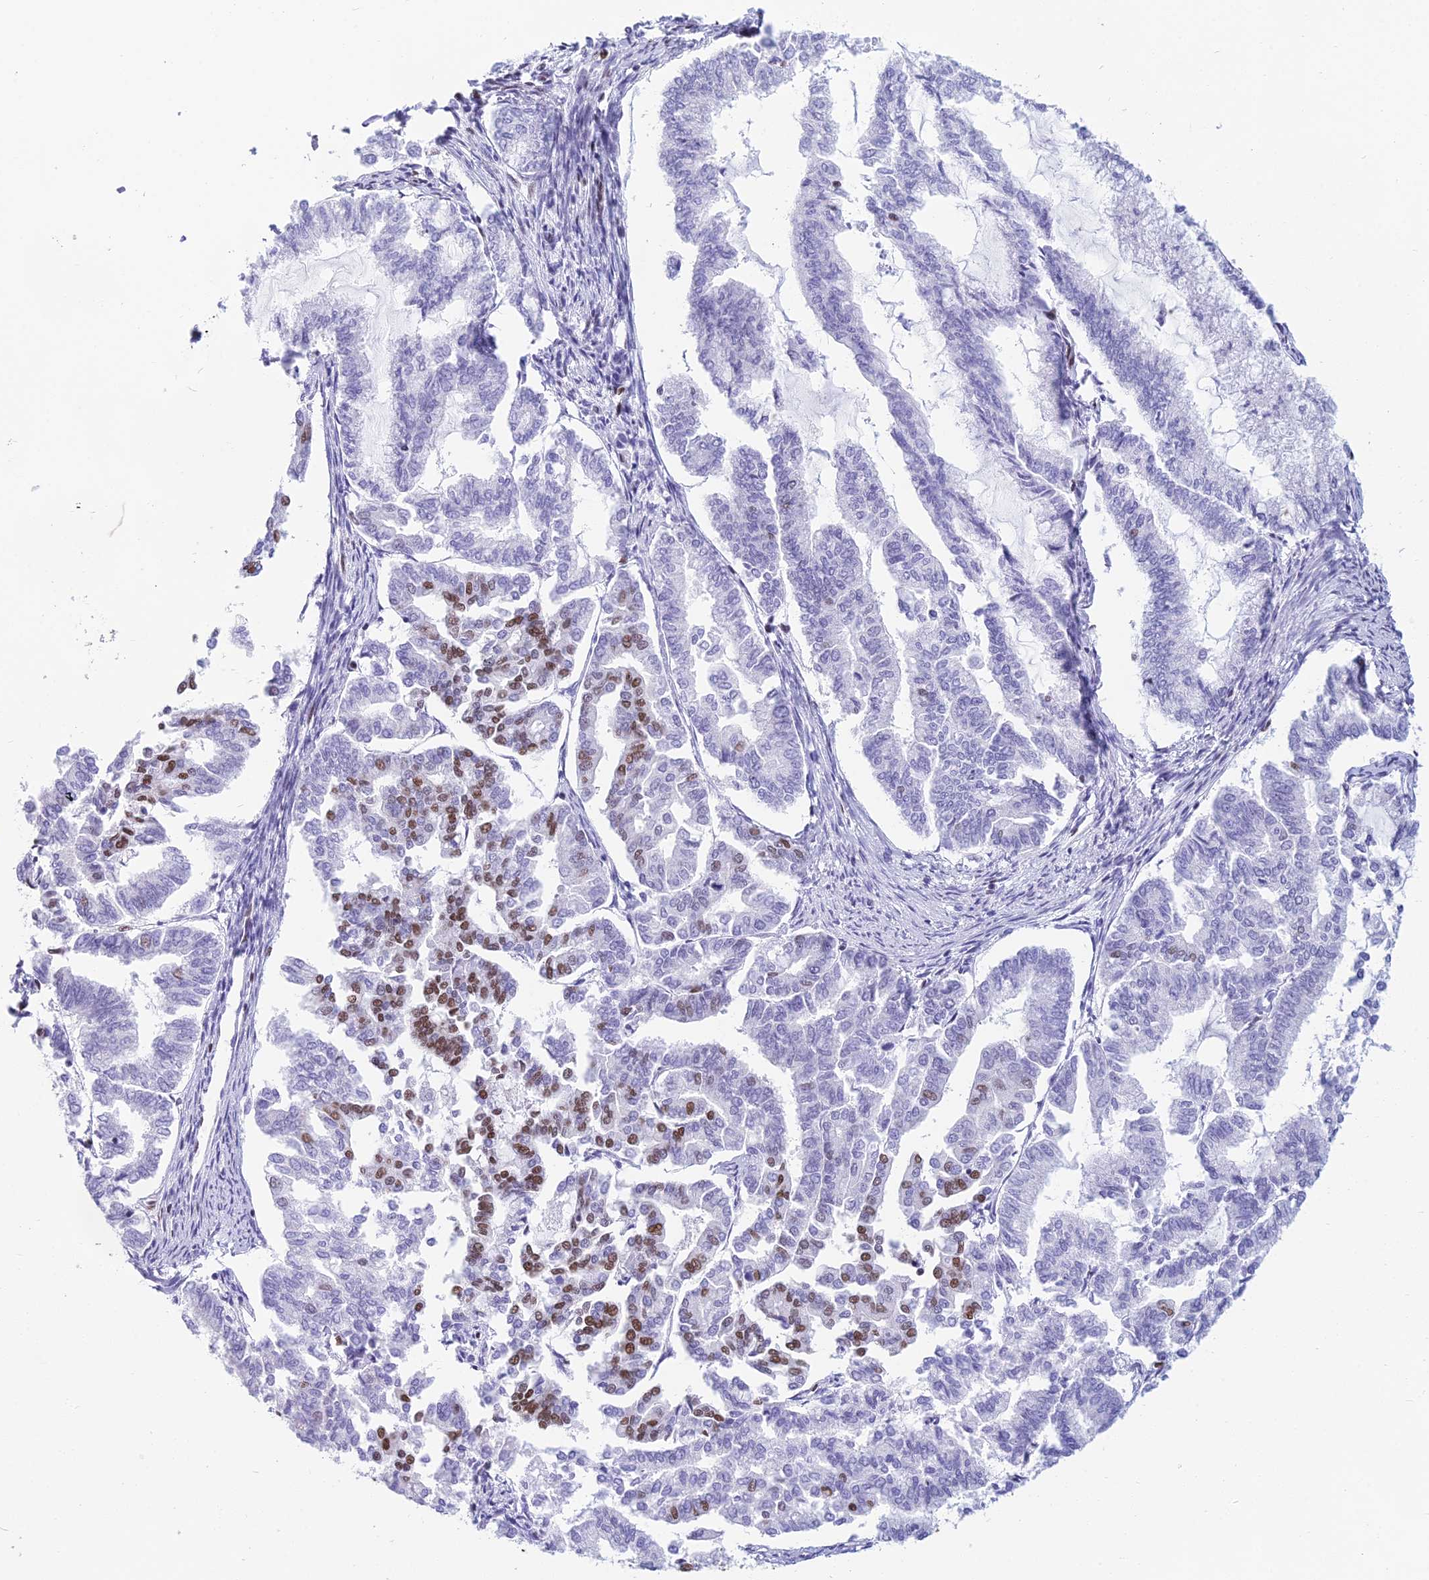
{"staining": {"intensity": "moderate", "quantity": "<25%", "location": "nuclear"}, "tissue": "endometrial cancer", "cell_type": "Tumor cells", "image_type": "cancer", "snomed": [{"axis": "morphology", "description": "Adenocarcinoma, NOS"}, {"axis": "topography", "description": "Endometrium"}], "caption": "Immunohistochemistry (IHC) image of adenocarcinoma (endometrial) stained for a protein (brown), which exhibits low levels of moderate nuclear staining in about <25% of tumor cells.", "gene": "CDC26", "patient": {"sex": "female", "age": 79}}